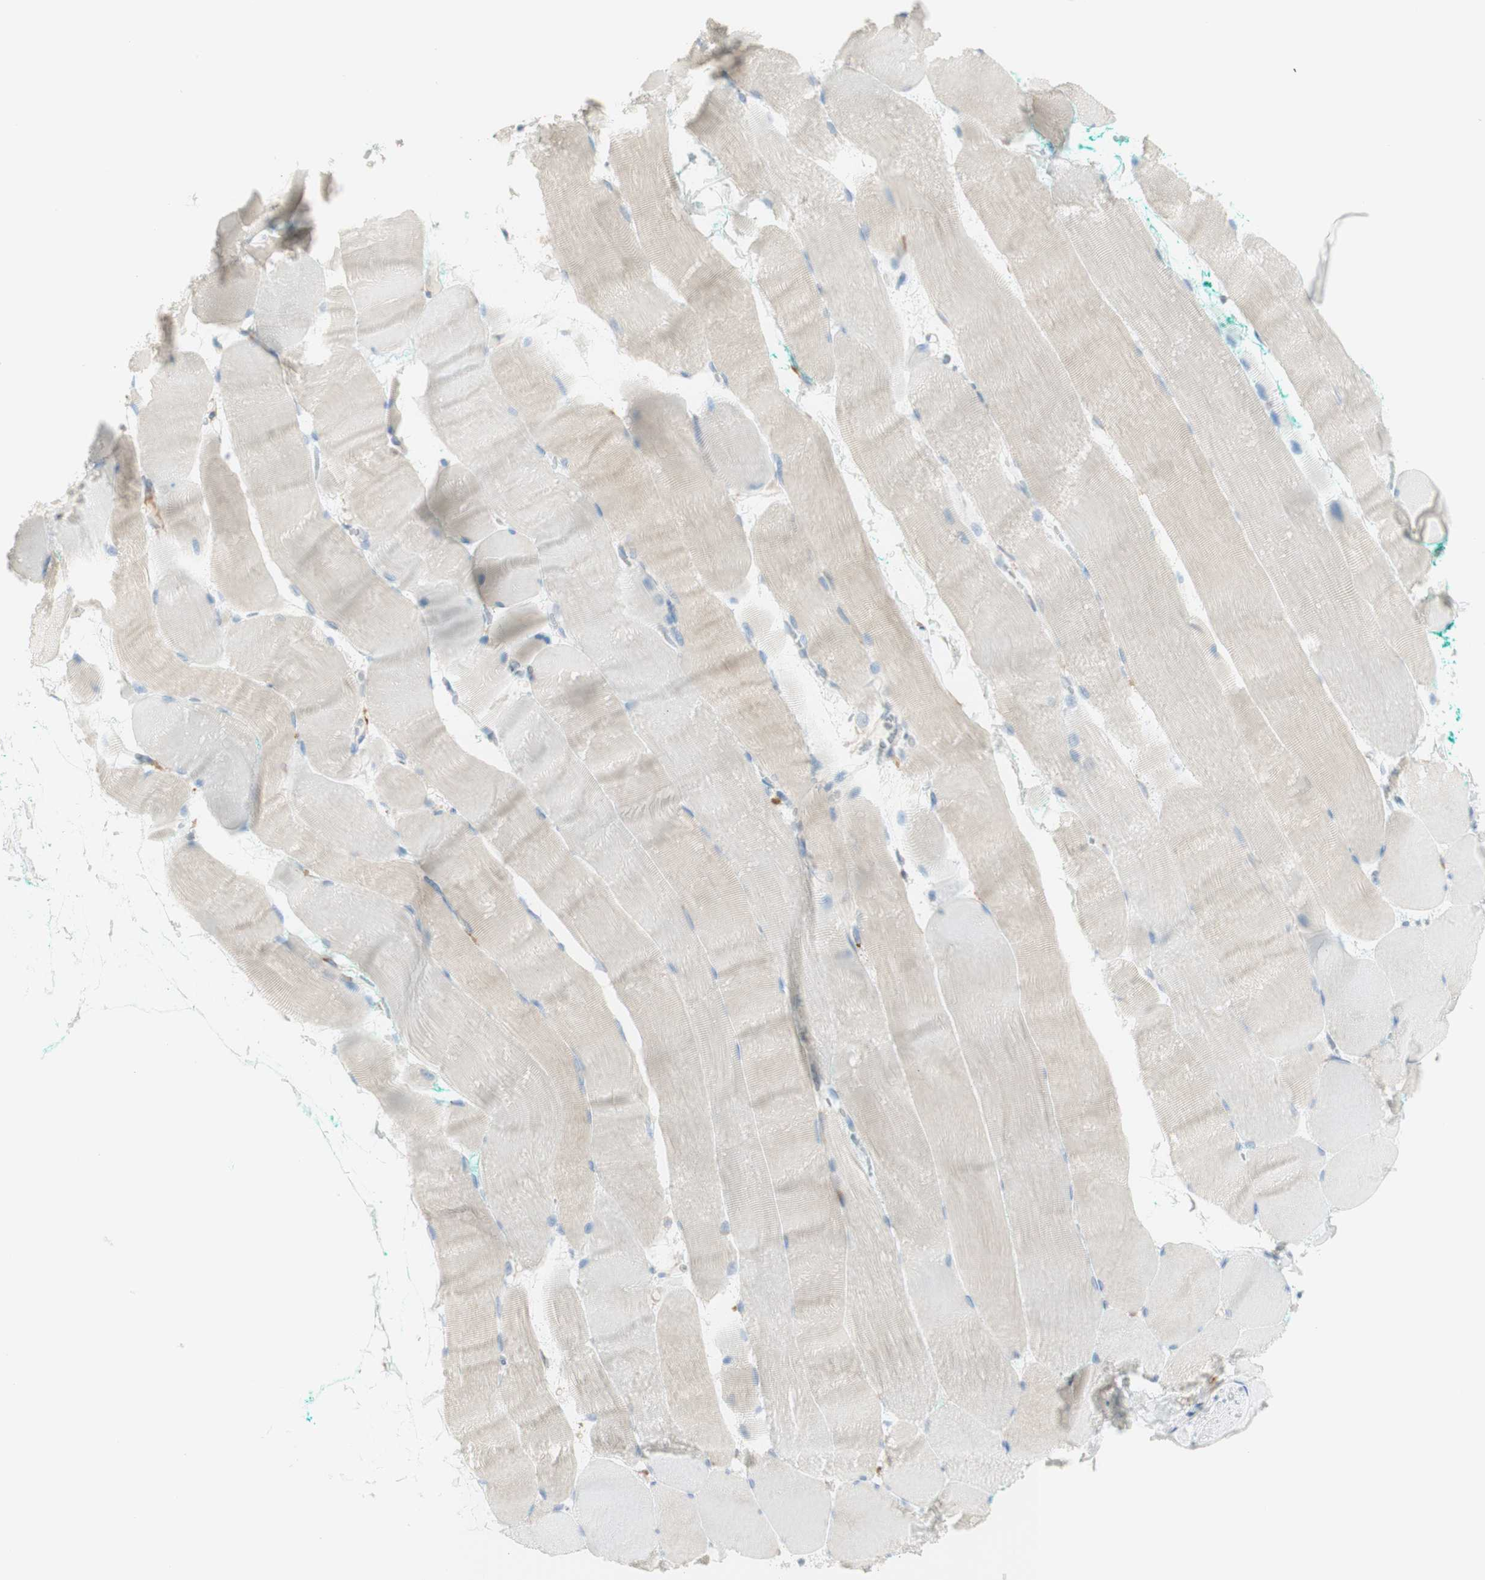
{"staining": {"intensity": "negative", "quantity": "none", "location": "none"}, "tissue": "skeletal muscle", "cell_type": "Myocytes", "image_type": "normal", "snomed": [{"axis": "morphology", "description": "Normal tissue, NOS"}, {"axis": "morphology", "description": "Squamous cell carcinoma, NOS"}, {"axis": "topography", "description": "Skeletal muscle"}], "caption": "An immunohistochemistry histopathology image of normal skeletal muscle is shown. There is no staining in myocytes of skeletal muscle. Brightfield microscopy of IHC stained with DAB (3,3'-diaminobenzidine) (brown) and hematoxylin (blue), captured at high magnification.", "gene": "MANF", "patient": {"sex": "male", "age": 51}}